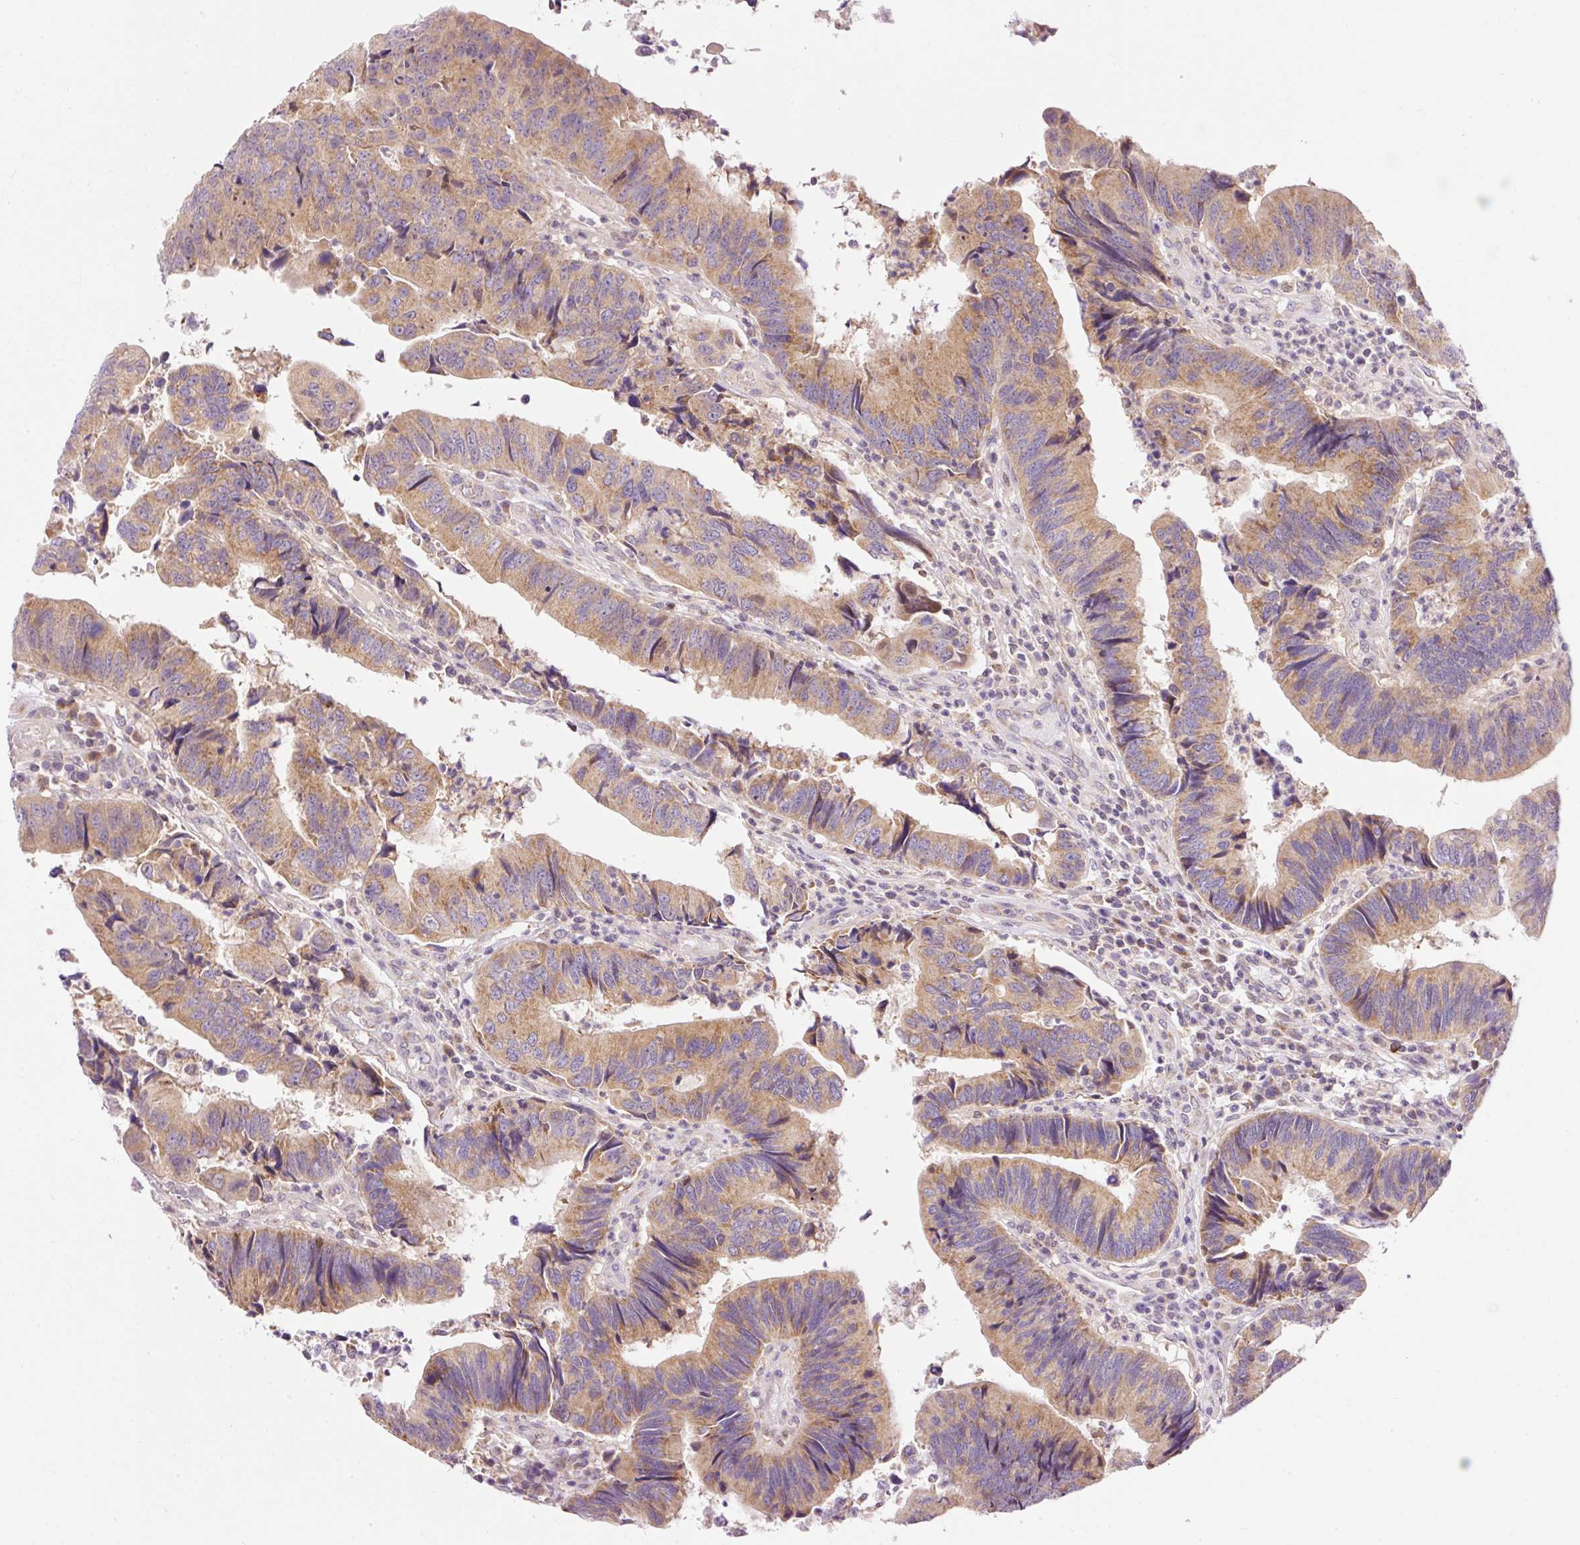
{"staining": {"intensity": "moderate", "quantity": ">75%", "location": "cytoplasmic/membranous"}, "tissue": "colorectal cancer", "cell_type": "Tumor cells", "image_type": "cancer", "snomed": [{"axis": "morphology", "description": "Adenocarcinoma, NOS"}, {"axis": "topography", "description": "Colon"}], "caption": "DAB (3,3'-diaminobenzidine) immunohistochemical staining of human colorectal adenocarcinoma displays moderate cytoplasmic/membranous protein positivity in approximately >75% of tumor cells. The staining was performed using DAB (3,3'-diaminobenzidine), with brown indicating positive protein expression. Nuclei are stained blue with hematoxylin.", "gene": "IMMT", "patient": {"sex": "female", "age": 67}}